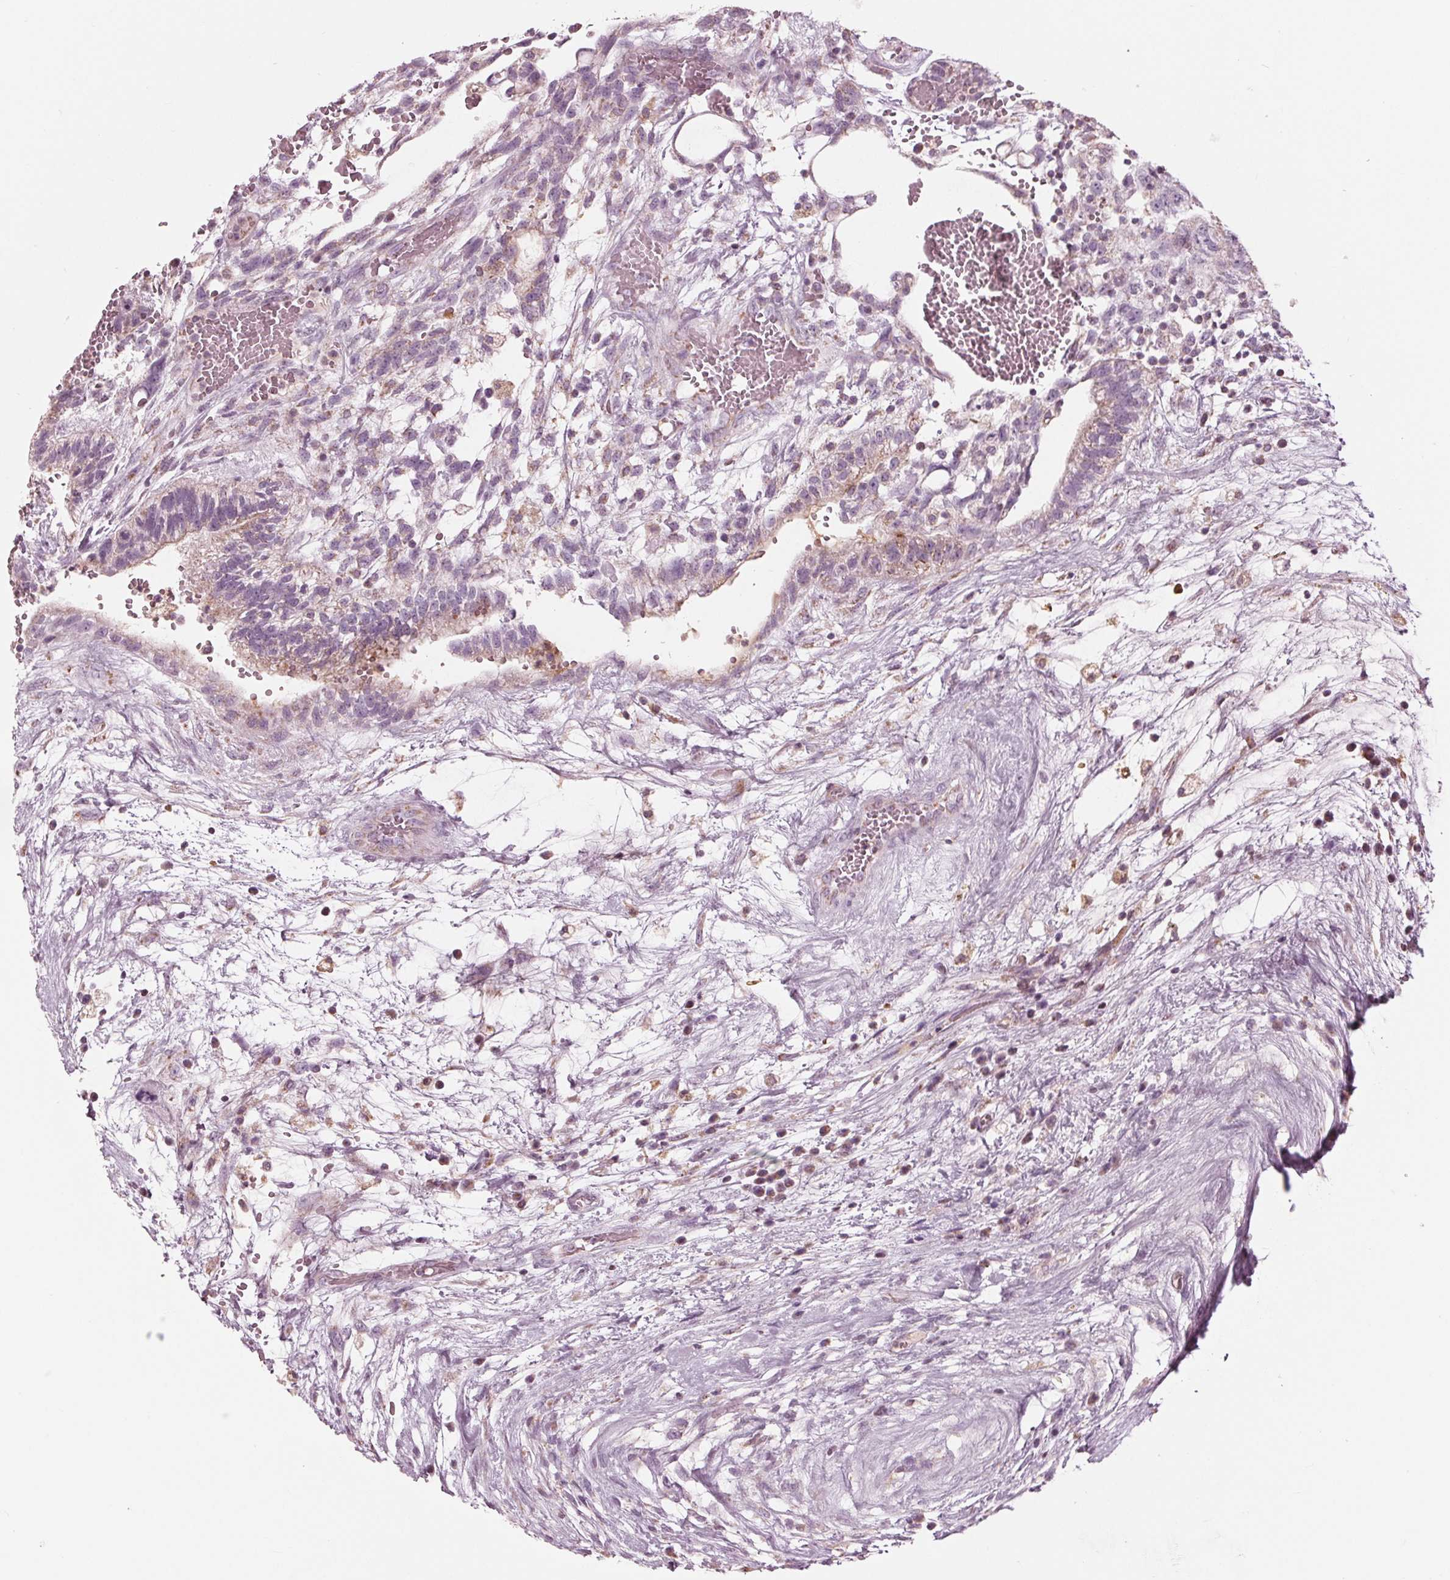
{"staining": {"intensity": "weak", "quantity": "<25%", "location": "cytoplasmic/membranous"}, "tissue": "testis cancer", "cell_type": "Tumor cells", "image_type": "cancer", "snomed": [{"axis": "morphology", "description": "Normal tissue, NOS"}, {"axis": "morphology", "description": "Carcinoma, Embryonal, NOS"}, {"axis": "topography", "description": "Testis"}], "caption": "Testis cancer (embryonal carcinoma) was stained to show a protein in brown. There is no significant expression in tumor cells.", "gene": "CLN6", "patient": {"sex": "male", "age": 32}}